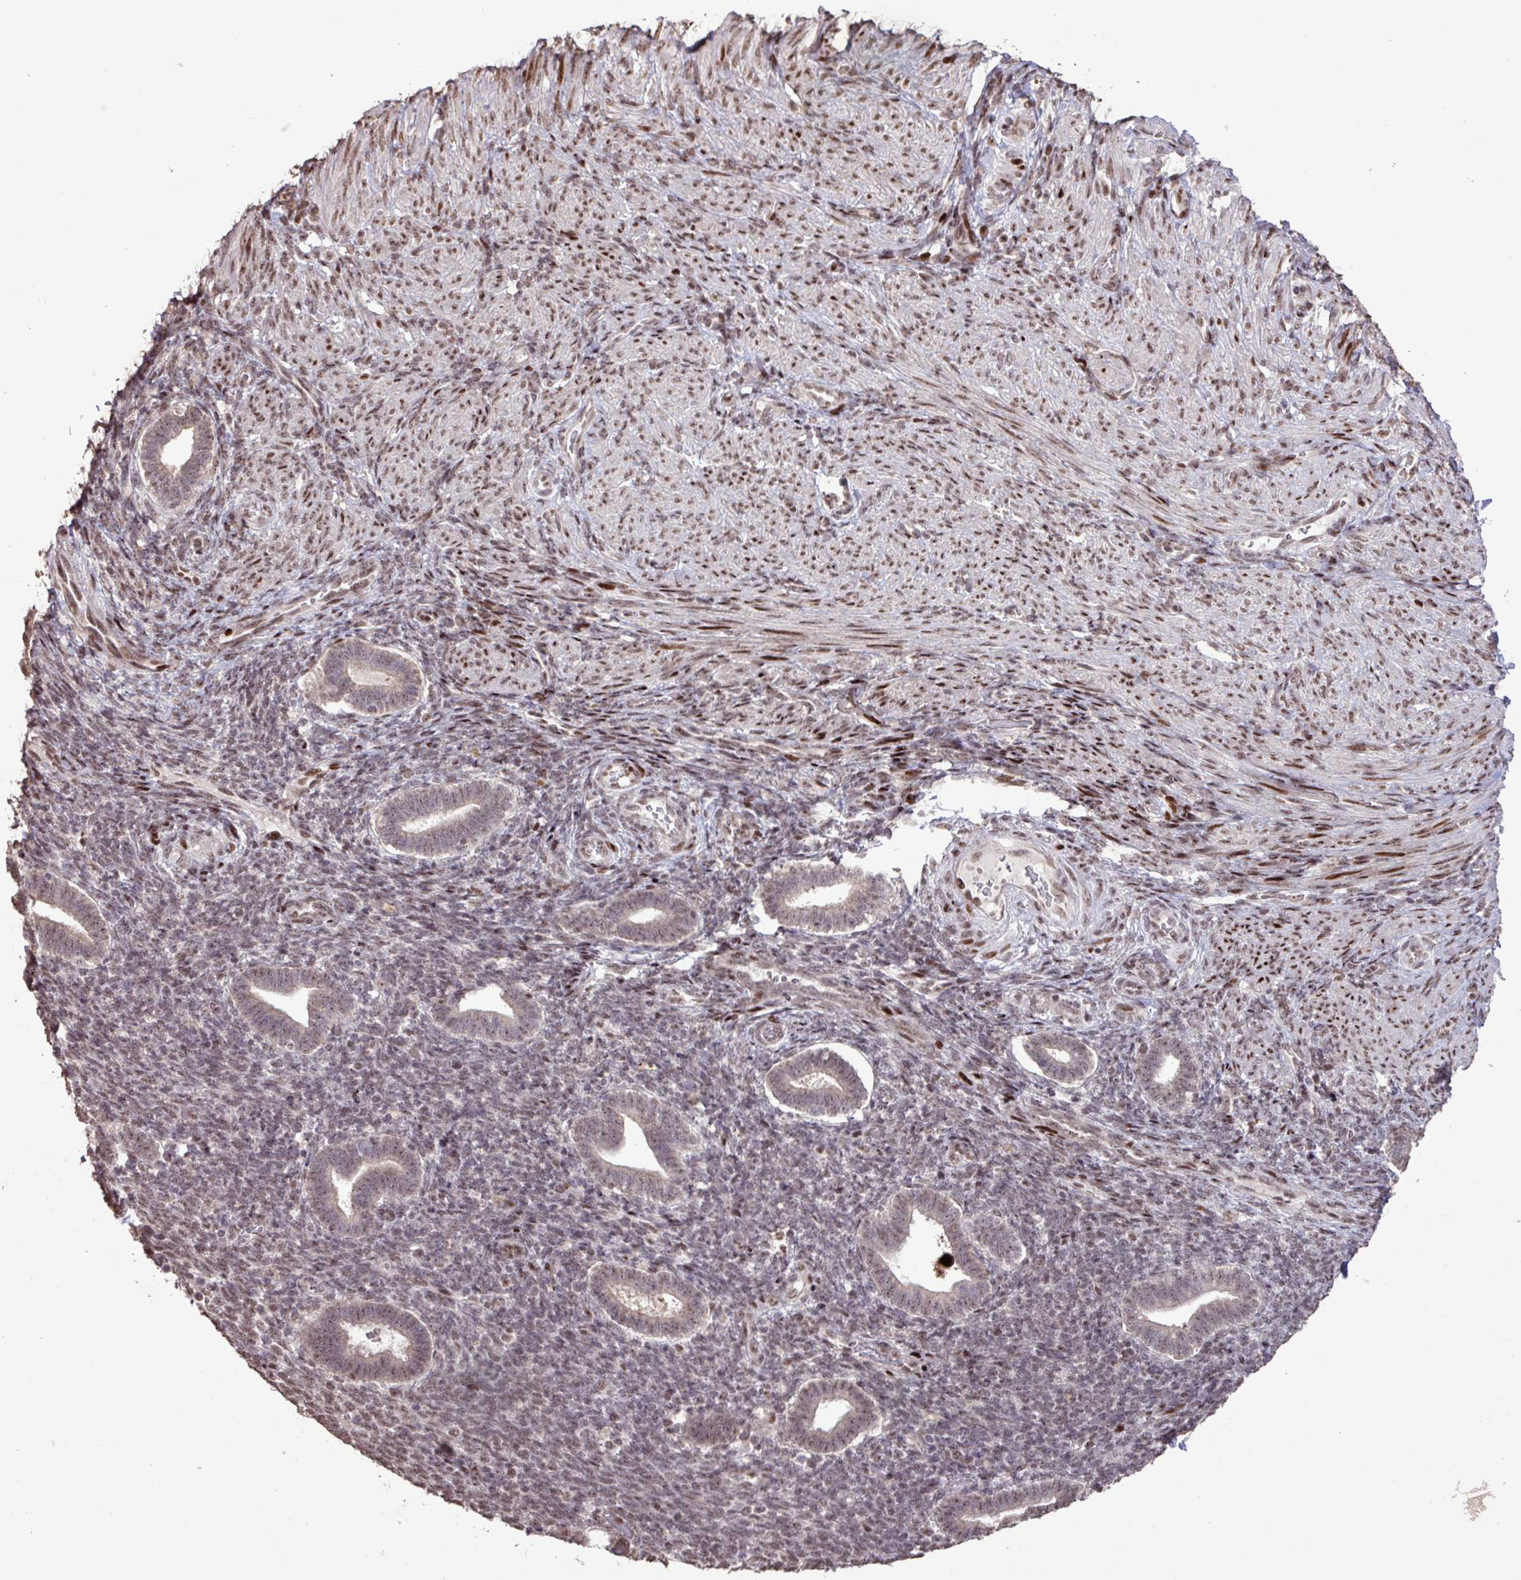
{"staining": {"intensity": "moderate", "quantity": "25%-75%", "location": "nuclear"}, "tissue": "endometrium", "cell_type": "Cells in endometrial stroma", "image_type": "normal", "snomed": [{"axis": "morphology", "description": "Normal tissue, NOS"}, {"axis": "topography", "description": "Endometrium"}], "caption": "High-power microscopy captured an IHC micrograph of normal endometrium, revealing moderate nuclear staining in approximately 25%-75% of cells in endometrial stroma. The protein of interest is shown in brown color, while the nuclei are stained blue.", "gene": "ZNF709", "patient": {"sex": "female", "age": 34}}